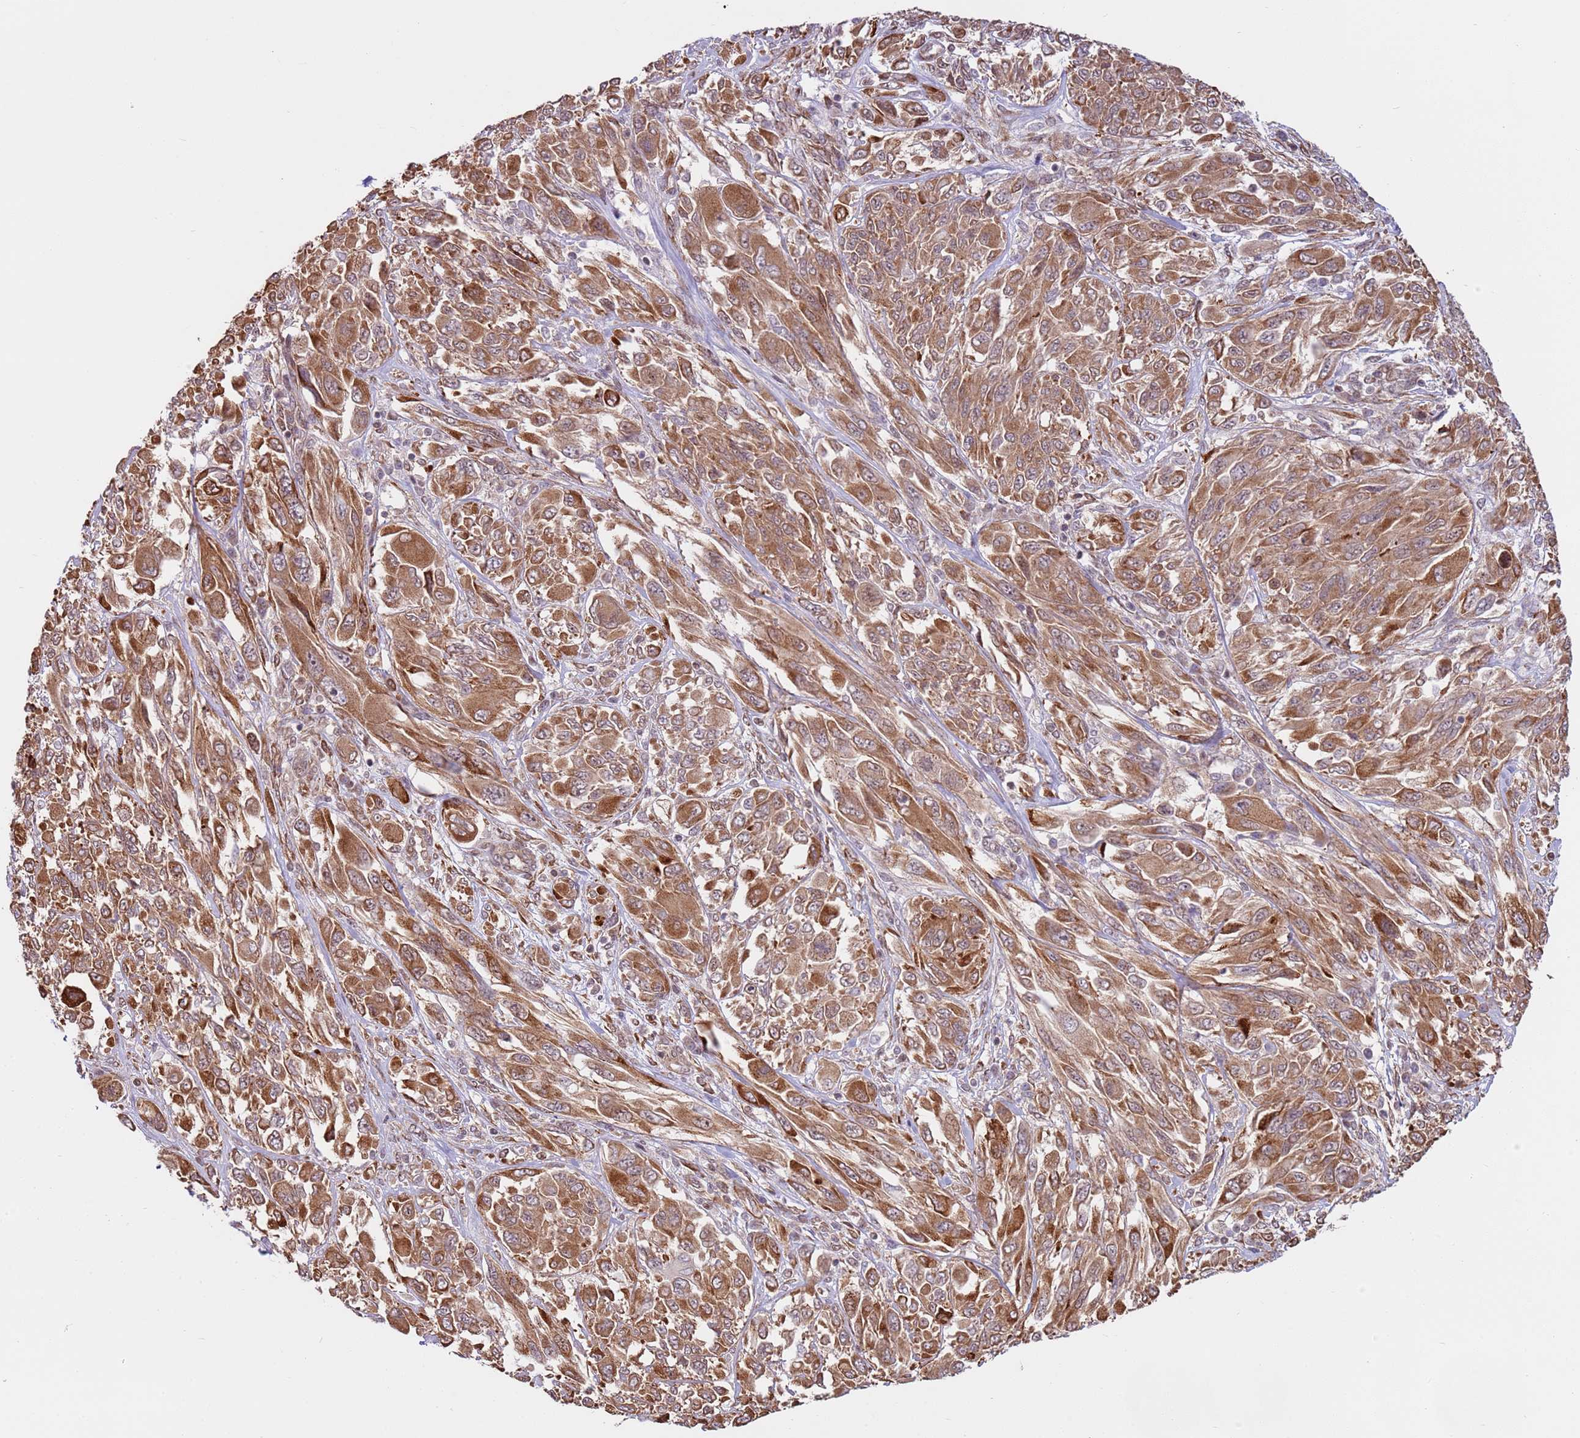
{"staining": {"intensity": "moderate", "quantity": ">75%", "location": "cytoplasmic/membranous"}, "tissue": "melanoma", "cell_type": "Tumor cells", "image_type": "cancer", "snomed": [{"axis": "morphology", "description": "Malignant melanoma, NOS"}, {"axis": "topography", "description": "Skin"}], "caption": "Immunohistochemistry (IHC) (DAB) staining of melanoma shows moderate cytoplasmic/membranous protein expression in about >75% of tumor cells.", "gene": "DCAF4", "patient": {"sex": "female", "age": 91}}